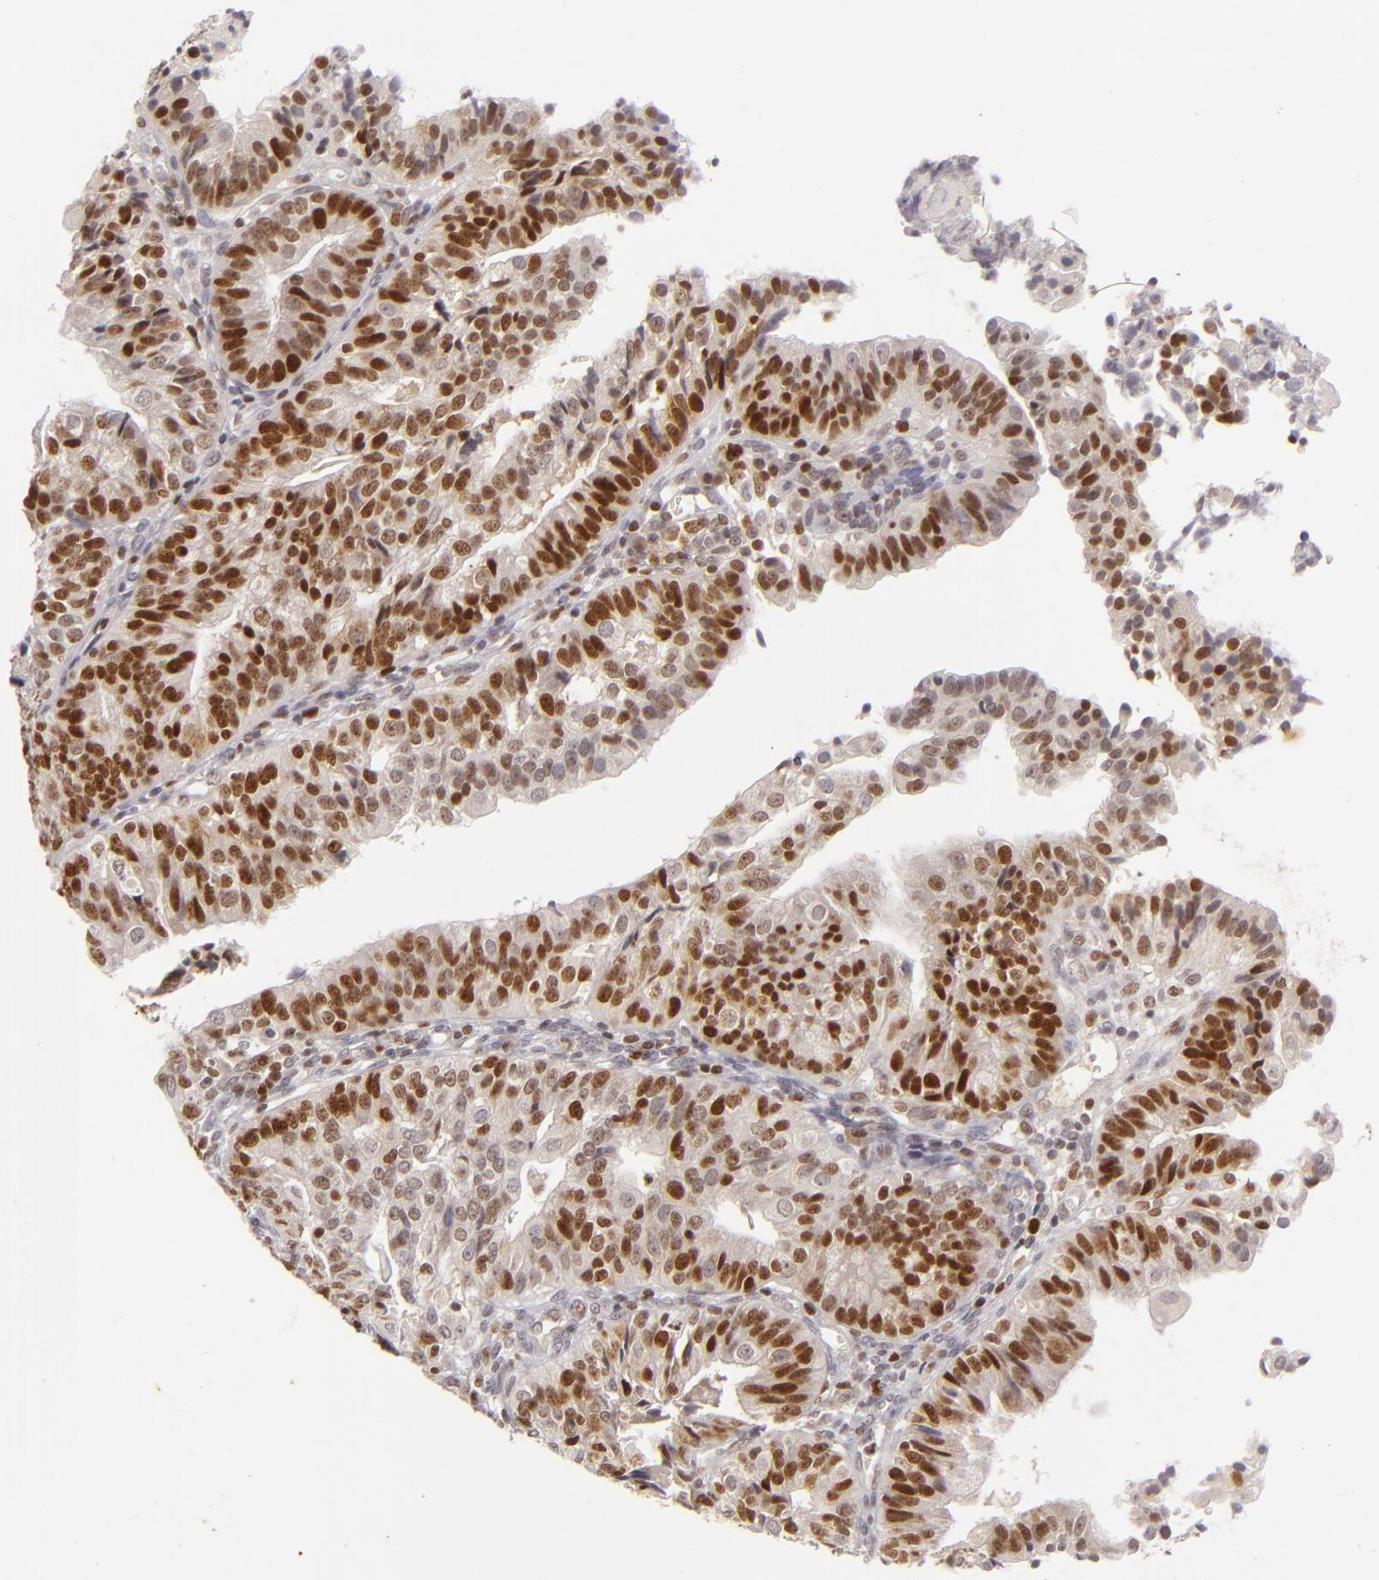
{"staining": {"intensity": "strong", "quantity": ">75%", "location": "nuclear"}, "tissue": "endometrial cancer", "cell_type": "Tumor cells", "image_type": "cancer", "snomed": [{"axis": "morphology", "description": "Adenocarcinoma, NOS"}, {"axis": "topography", "description": "Endometrium"}], "caption": "Immunohistochemistry (DAB) staining of human endometrial cancer (adenocarcinoma) exhibits strong nuclear protein expression in approximately >75% of tumor cells.", "gene": "FEN1", "patient": {"sex": "female", "age": 56}}